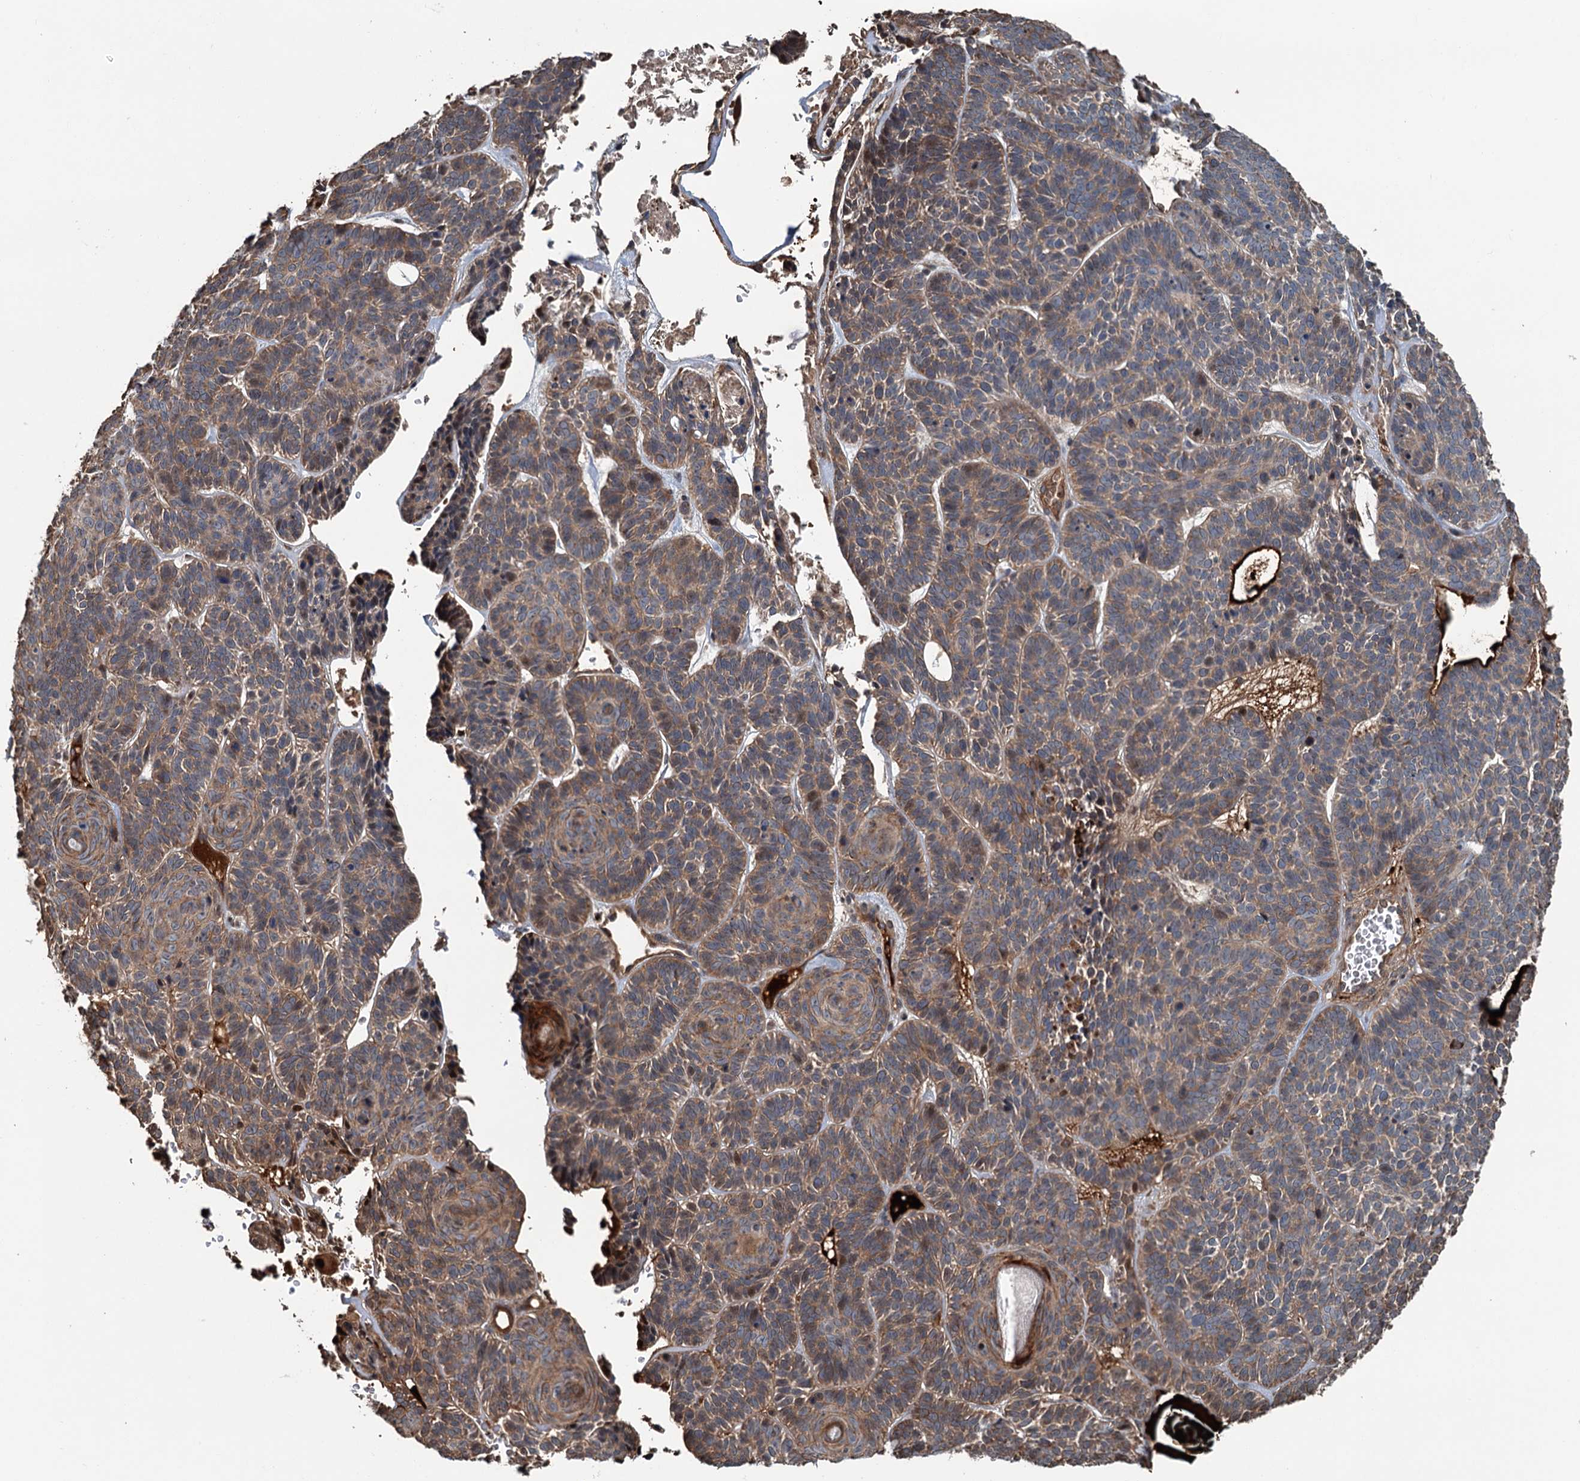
{"staining": {"intensity": "moderate", "quantity": ">75%", "location": "cytoplasmic/membranous"}, "tissue": "skin cancer", "cell_type": "Tumor cells", "image_type": "cancer", "snomed": [{"axis": "morphology", "description": "Basal cell carcinoma"}, {"axis": "topography", "description": "Skin"}], "caption": "Immunohistochemistry (IHC) of skin cancer (basal cell carcinoma) reveals medium levels of moderate cytoplasmic/membranous positivity in approximately >75% of tumor cells. Nuclei are stained in blue.", "gene": "TEDC1", "patient": {"sex": "male", "age": 85}}